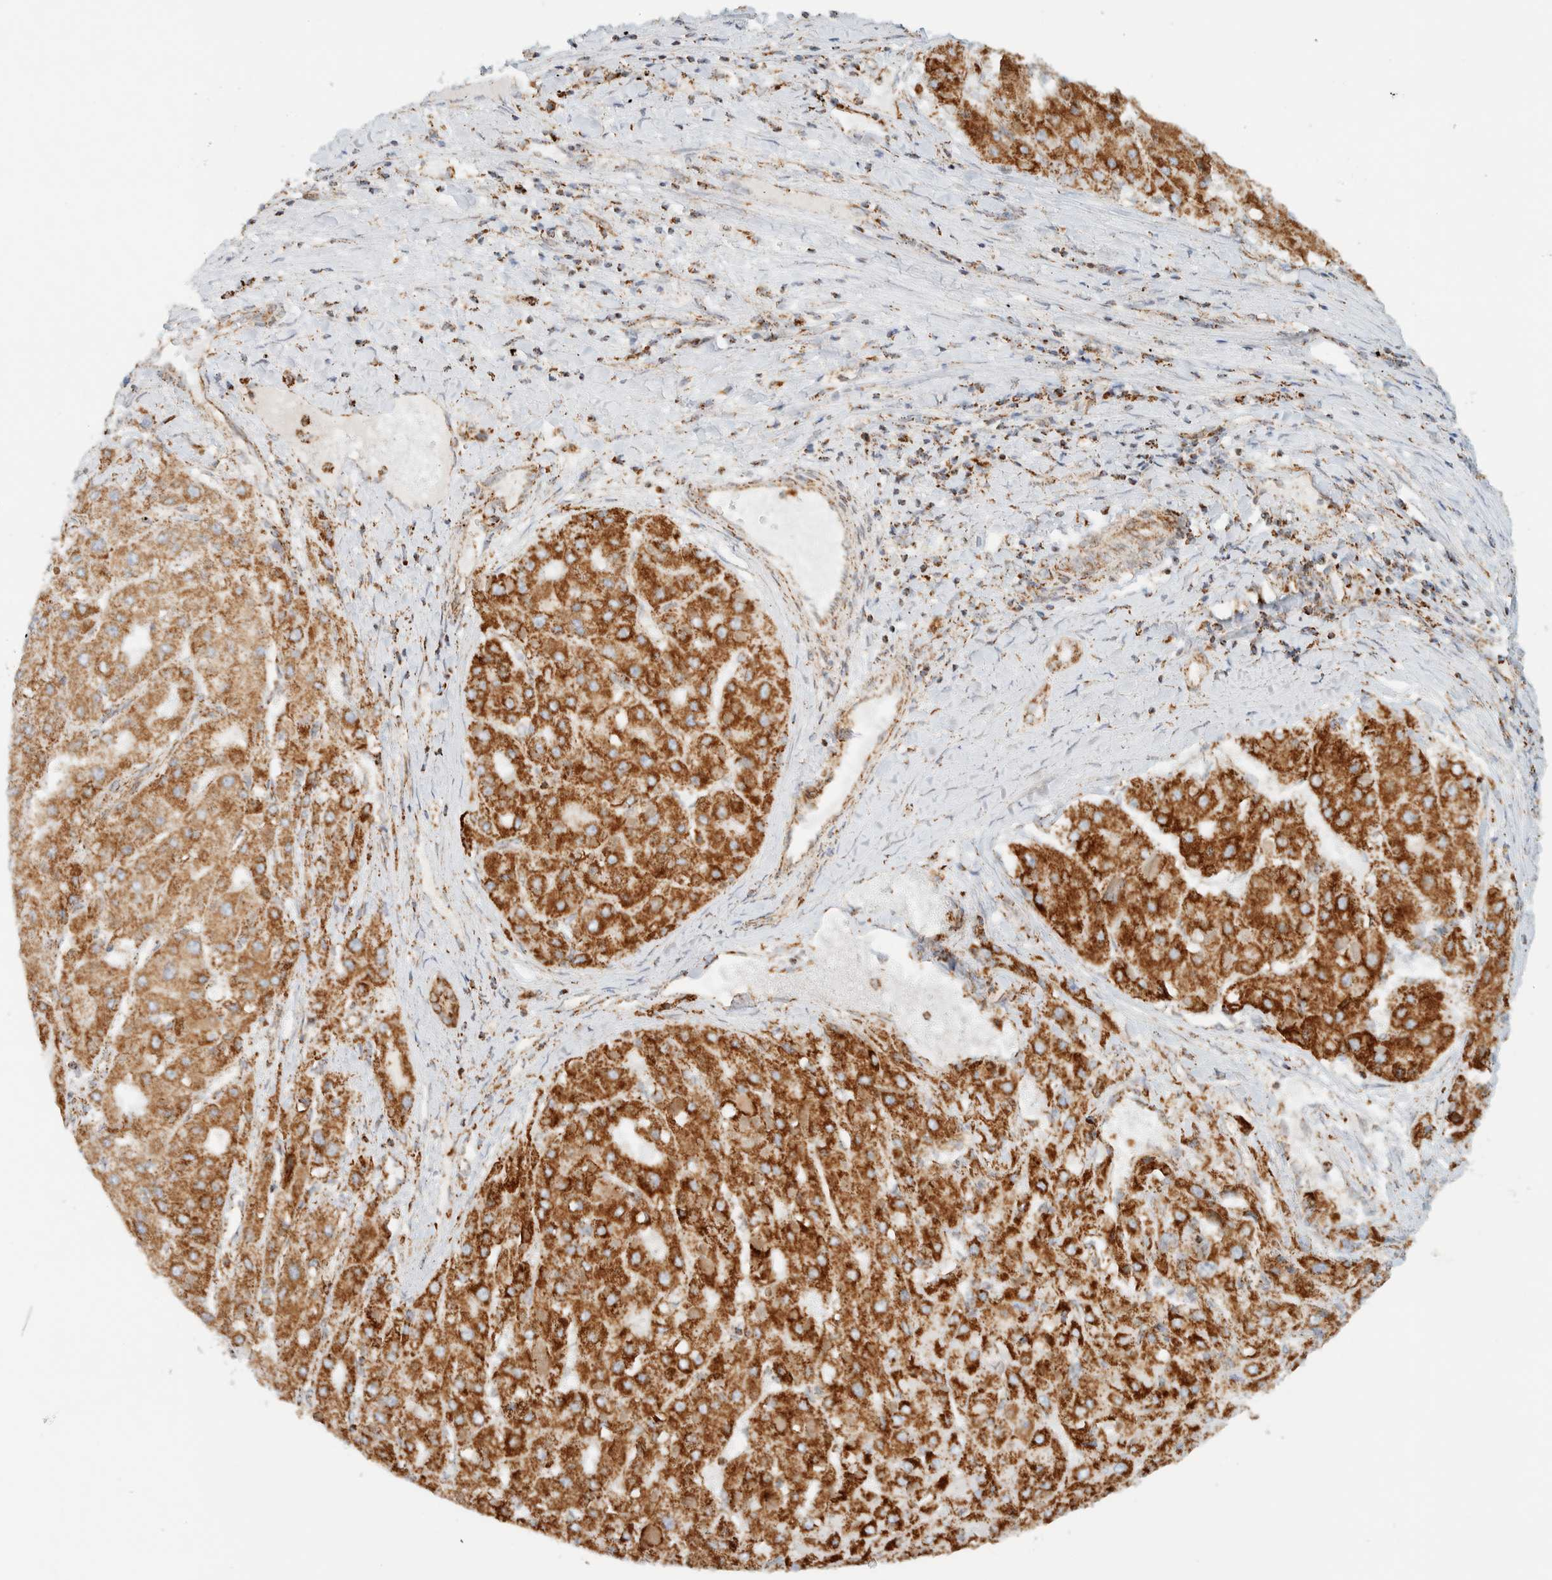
{"staining": {"intensity": "strong", "quantity": ">75%", "location": "cytoplasmic/membranous"}, "tissue": "liver cancer", "cell_type": "Tumor cells", "image_type": "cancer", "snomed": [{"axis": "morphology", "description": "Carcinoma, Hepatocellular, NOS"}, {"axis": "topography", "description": "Liver"}], "caption": "The immunohistochemical stain highlights strong cytoplasmic/membranous staining in tumor cells of liver hepatocellular carcinoma tissue. (IHC, brightfield microscopy, high magnification).", "gene": "KIFAP3", "patient": {"sex": "female", "age": 73}}